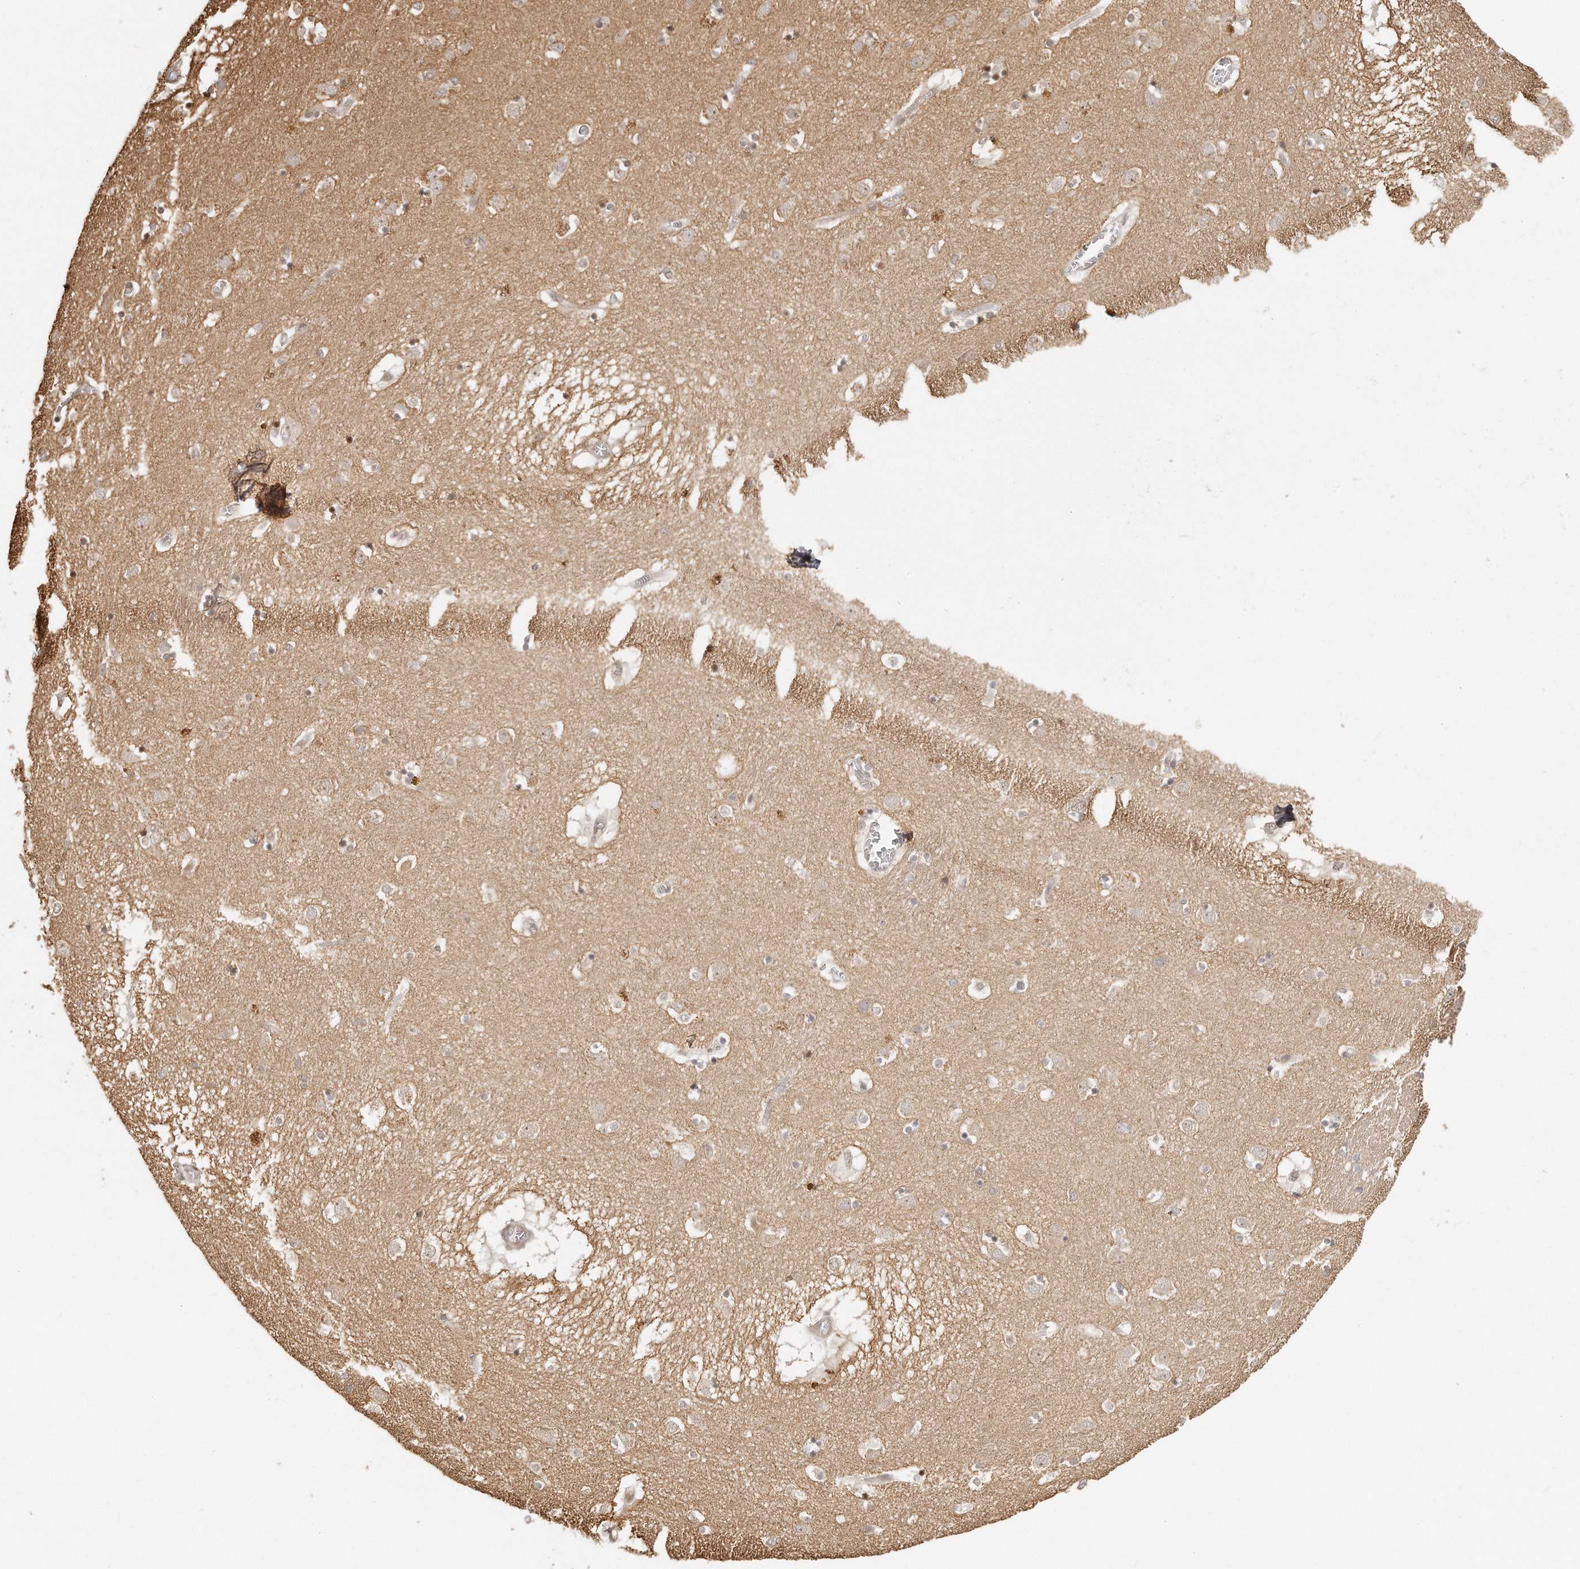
{"staining": {"intensity": "moderate", "quantity": "<25%", "location": "cytoplasmic/membranous,nuclear"}, "tissue": "caudate", "cell_type": "Glial cells", "image_type": "normal", "snomed": [{"axis": "morphology", "description": "Normal tissue, NOS"}, {"axis": "topography", "description": "Lateral ventricle wall"}], "caption": "The image exhibits a brown stain indicating the presence of a protein in the cytoplasmic/membranous,nuclear of glial cells in caudate. (brown staining indicates protein expression, while blue staining denotes nuclei).", "gene": "TTLL4", "patient": {"sex": "male", "age": 70}}